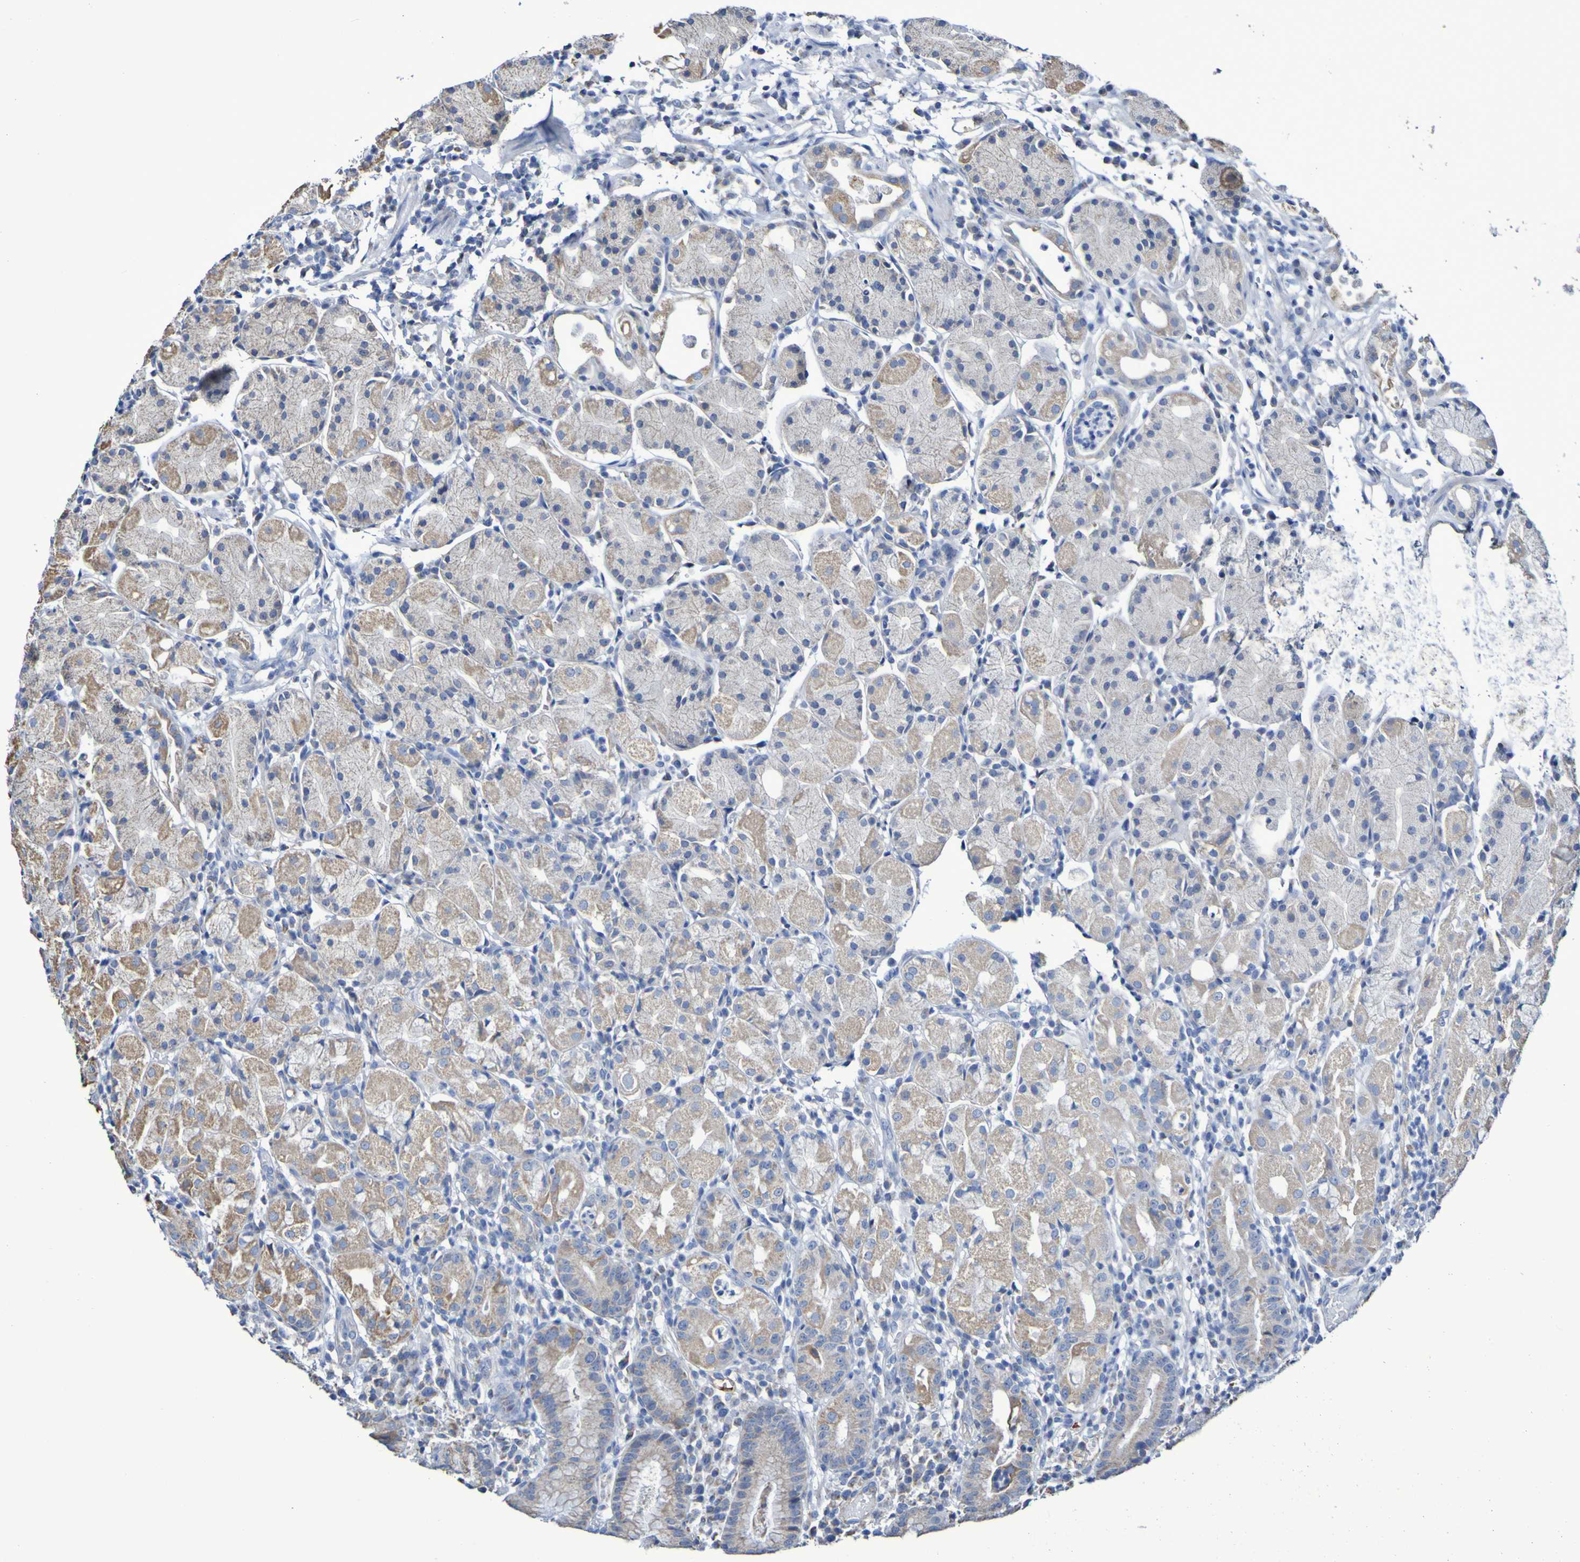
{"staining": {"intensity": "weak", "quantity": ">75%", "location": "cytoplasmic/membranous"}, "tissue": "stomach", "cell_type": "Glandular cells", "image_type": "normal", "snomed": [{"axis": "morphology", "description": "Normal tissue, NOS"}, {"axis": "topography", "description": "Stomach"}, {"axis": "topography", "description": "Stomach, lower"}], "caption": "A low amount of weak cytoplasmic/membranous staining is present in about >75% of glandular cells in unremarkable stomach. The protein is stained brown, and the nuclei are stained in blue (DAB (3,3'-diaminobenzidine) IHC with brightfield microscopy, high magnification).", "gene": "CNTN2", "patient": {"sex": "female", "age": 75}}